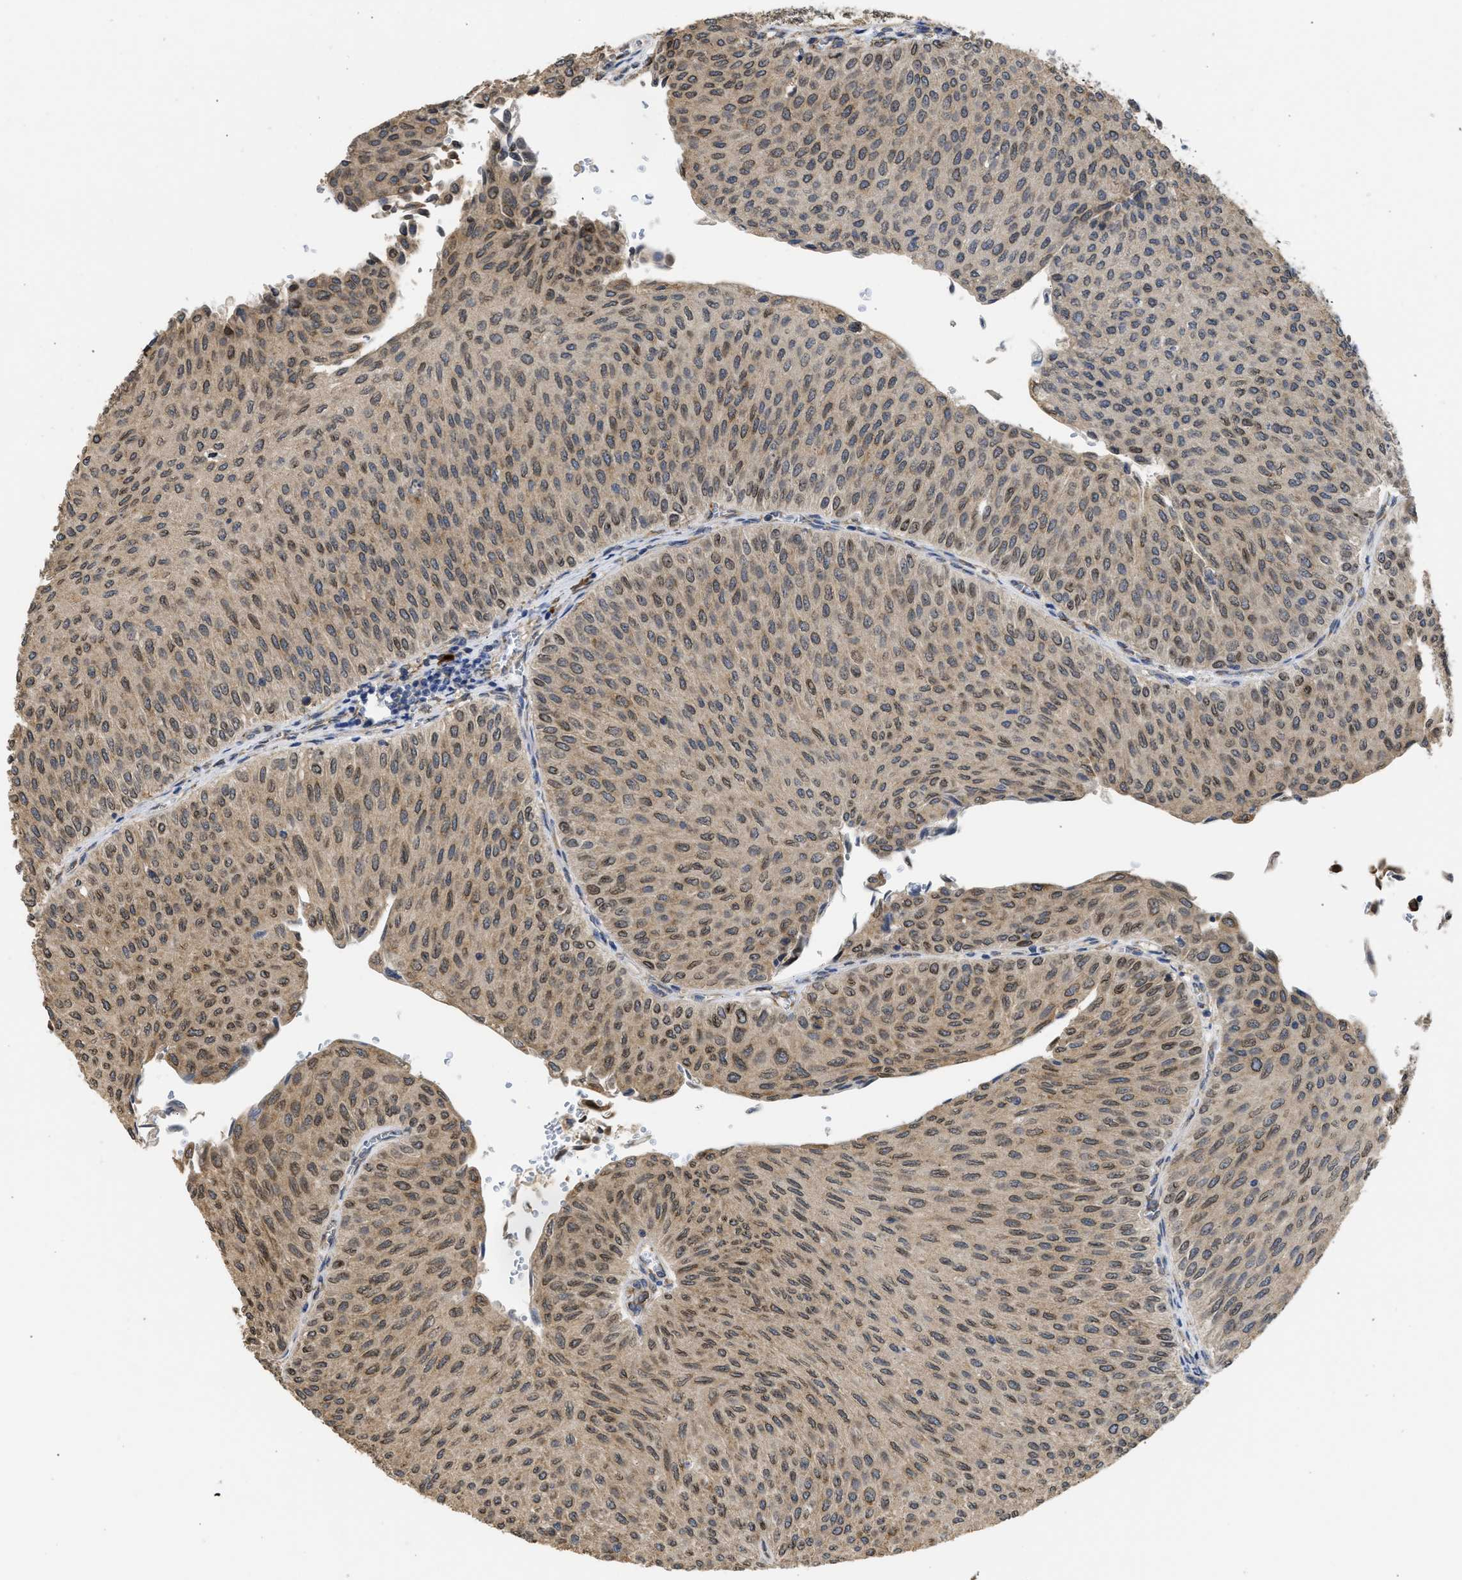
{"staining": {"intensity": "moderate", "quantity": "25%-75%", "location": "cytoplasmic/membranous,nuclear"}, "tissue": "urothelial cancer", "cell_type": "Tumor cells", "image_type": "cancer", "snomed": [{"axis": "morphology", "description": "Urothelial carcinoma, Low grade"}, {"axis": "topography", "description": "Urinary bladder"}], "caption": "Urothelial carcinoma (low-grade) stained with a protein marker demonstrates moderate staining in tumor cells.", "gene": "DNAJC1", "patient": {"sex": "male", "age": 78}}